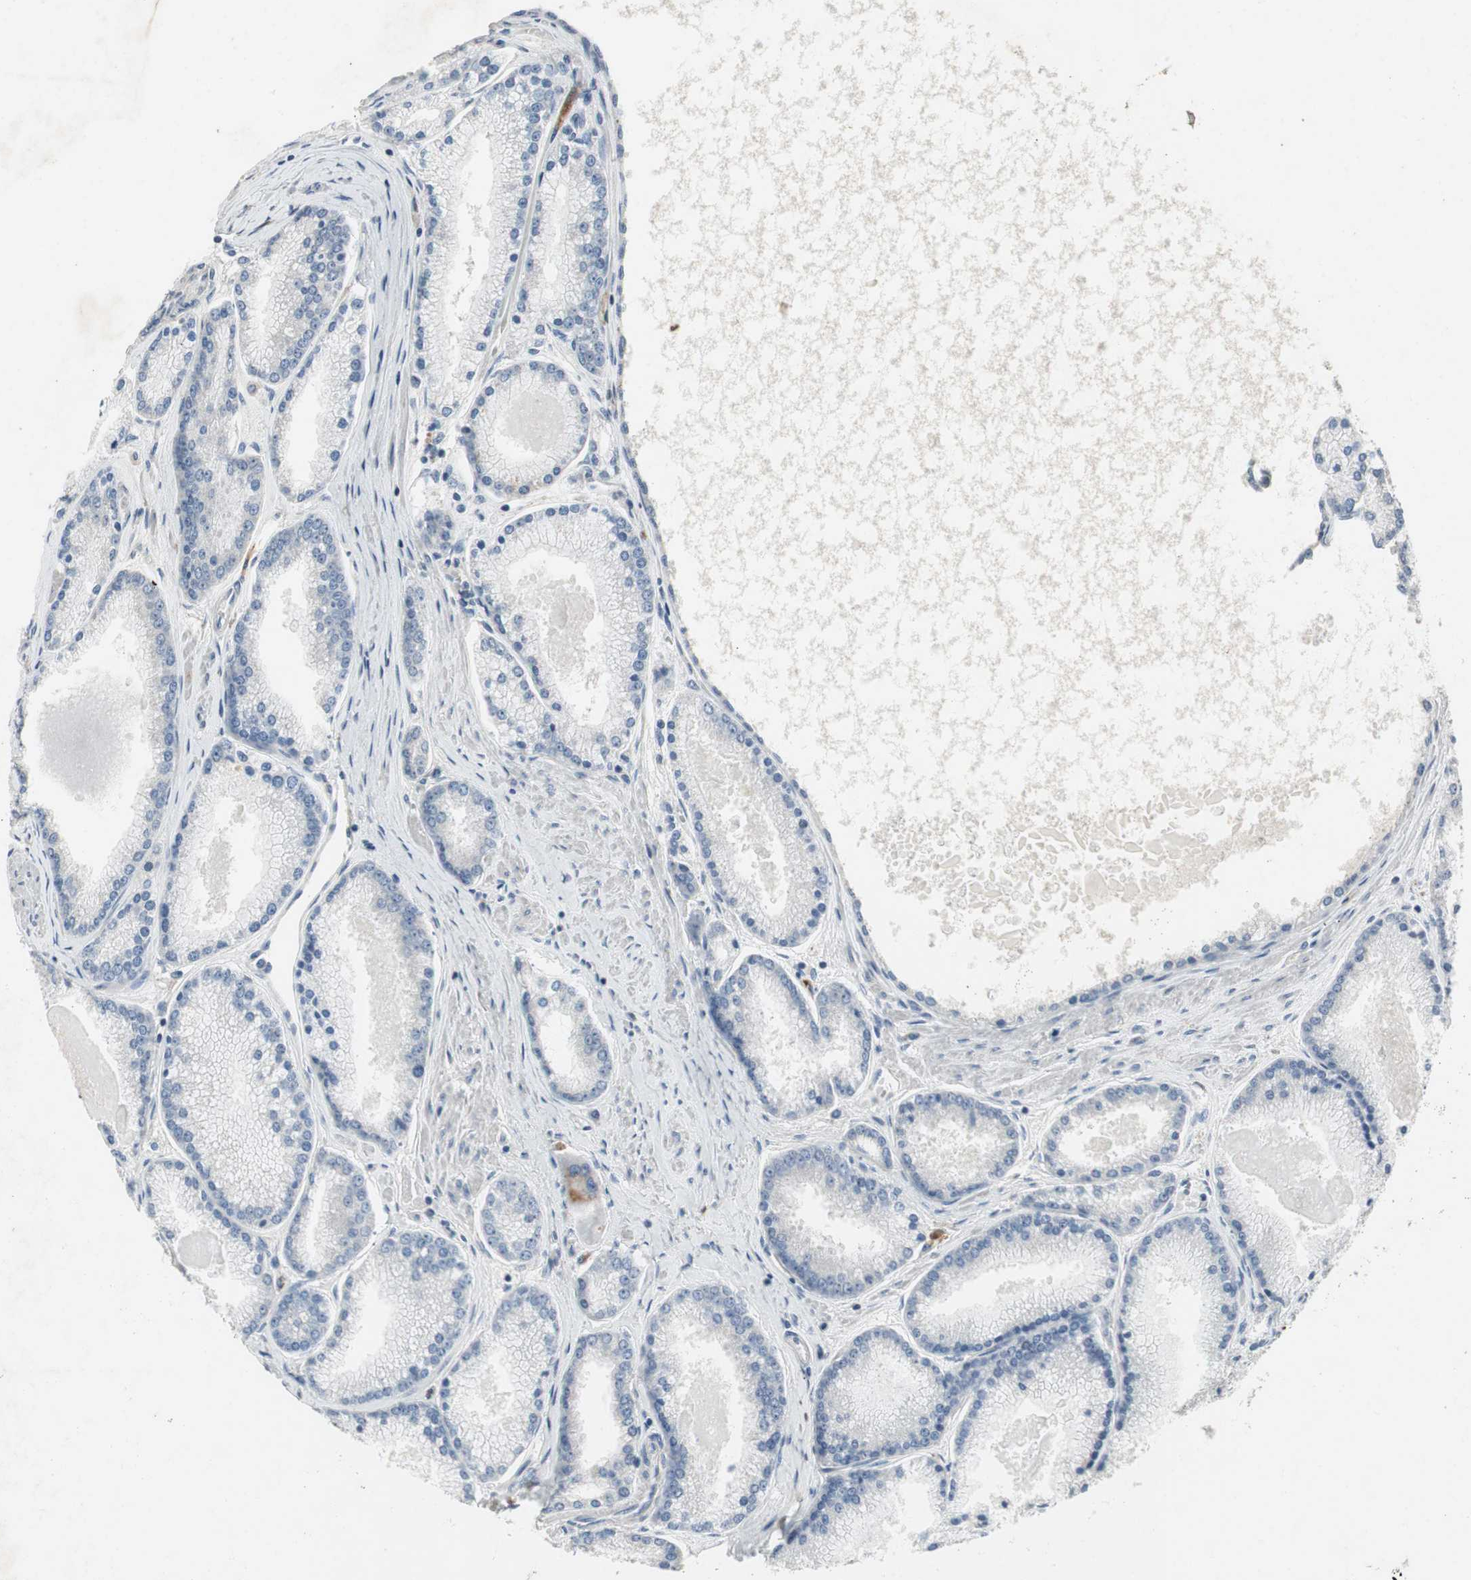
{"staining": {"intensity": "negative", "quantity": "none", "location": "none"}, "tissue": "prostate cancer", "cell_type": "Tumor cells", "image_type": "cancer", "snomed": [{"axis": "morphology", "description": "Adenocarcinoma, High grade"}, {"axis": "topography", "description": "Prostate"}], "caption": "Immunohistochemical staining of prostate cancer demonstrates no significant staining in tumor cells. The staining is performed using DAB brown chromogen with nuclei counter-stained in using hematoxylin.", "gene": "ALPL", "patient": {"sex": "male", "age": 61}}